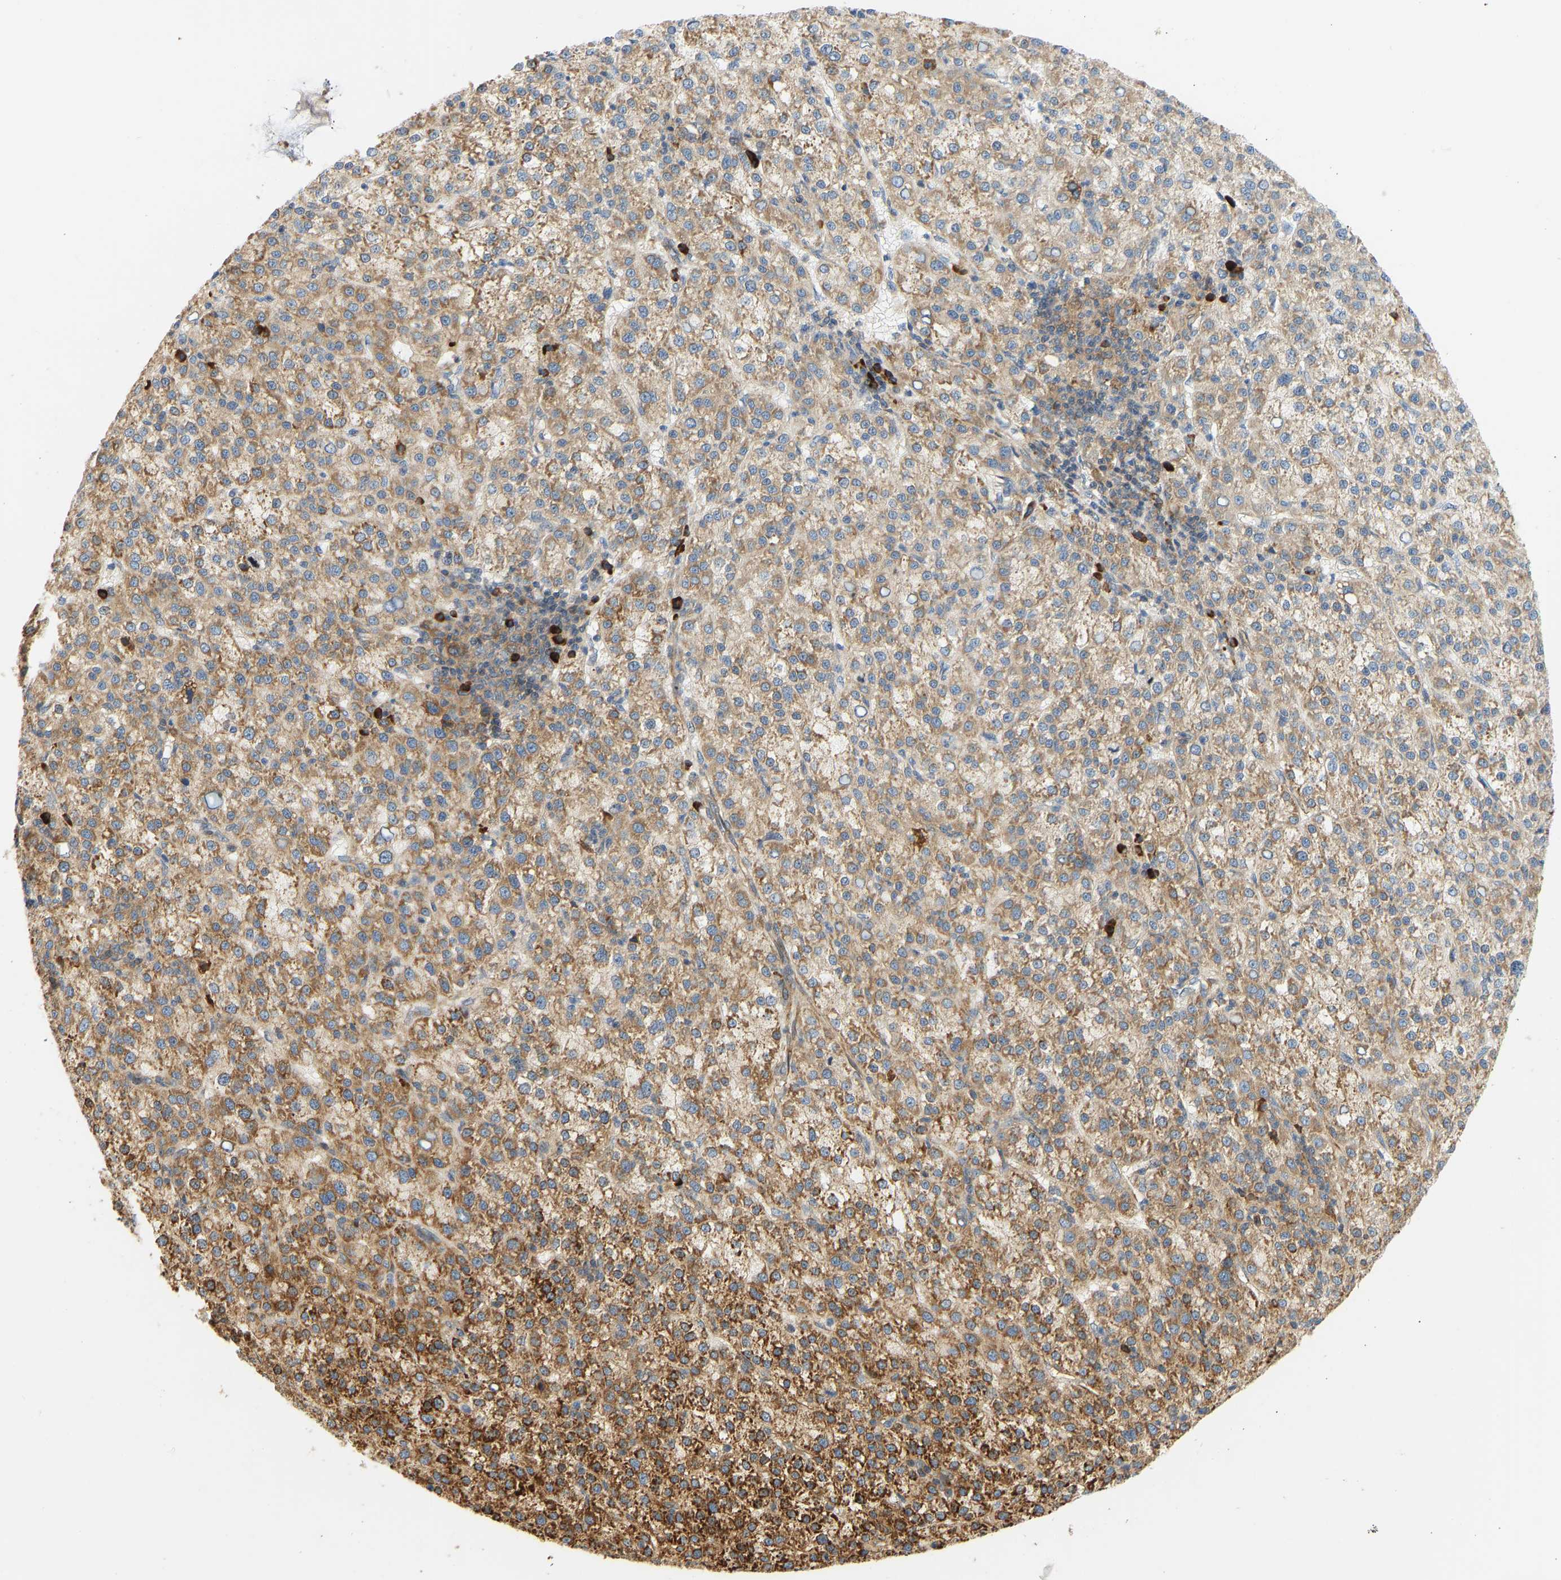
{"staining": {"intensity": "moderate", "quantity": ">75%", "location": "cytoplasmic/membranous"}, "tissue": "liver cancer", "cell_type": "Tumor cells", "image_type": "cancer", "snomed": [{"axis": "morphology", "description": "Carcinoma, Hepatocellular, NOS"}, {"axis": "topography", "description": "Liver"}], "caption": "DAB immunohistochemical staining of human liver hepatocellular carcinoma reveals moderate cytoplasmic/membranous protein staining in about >75% of tumor cells.", "gene": "RPS14", "patient": {"sex": "female", "age": 58}}